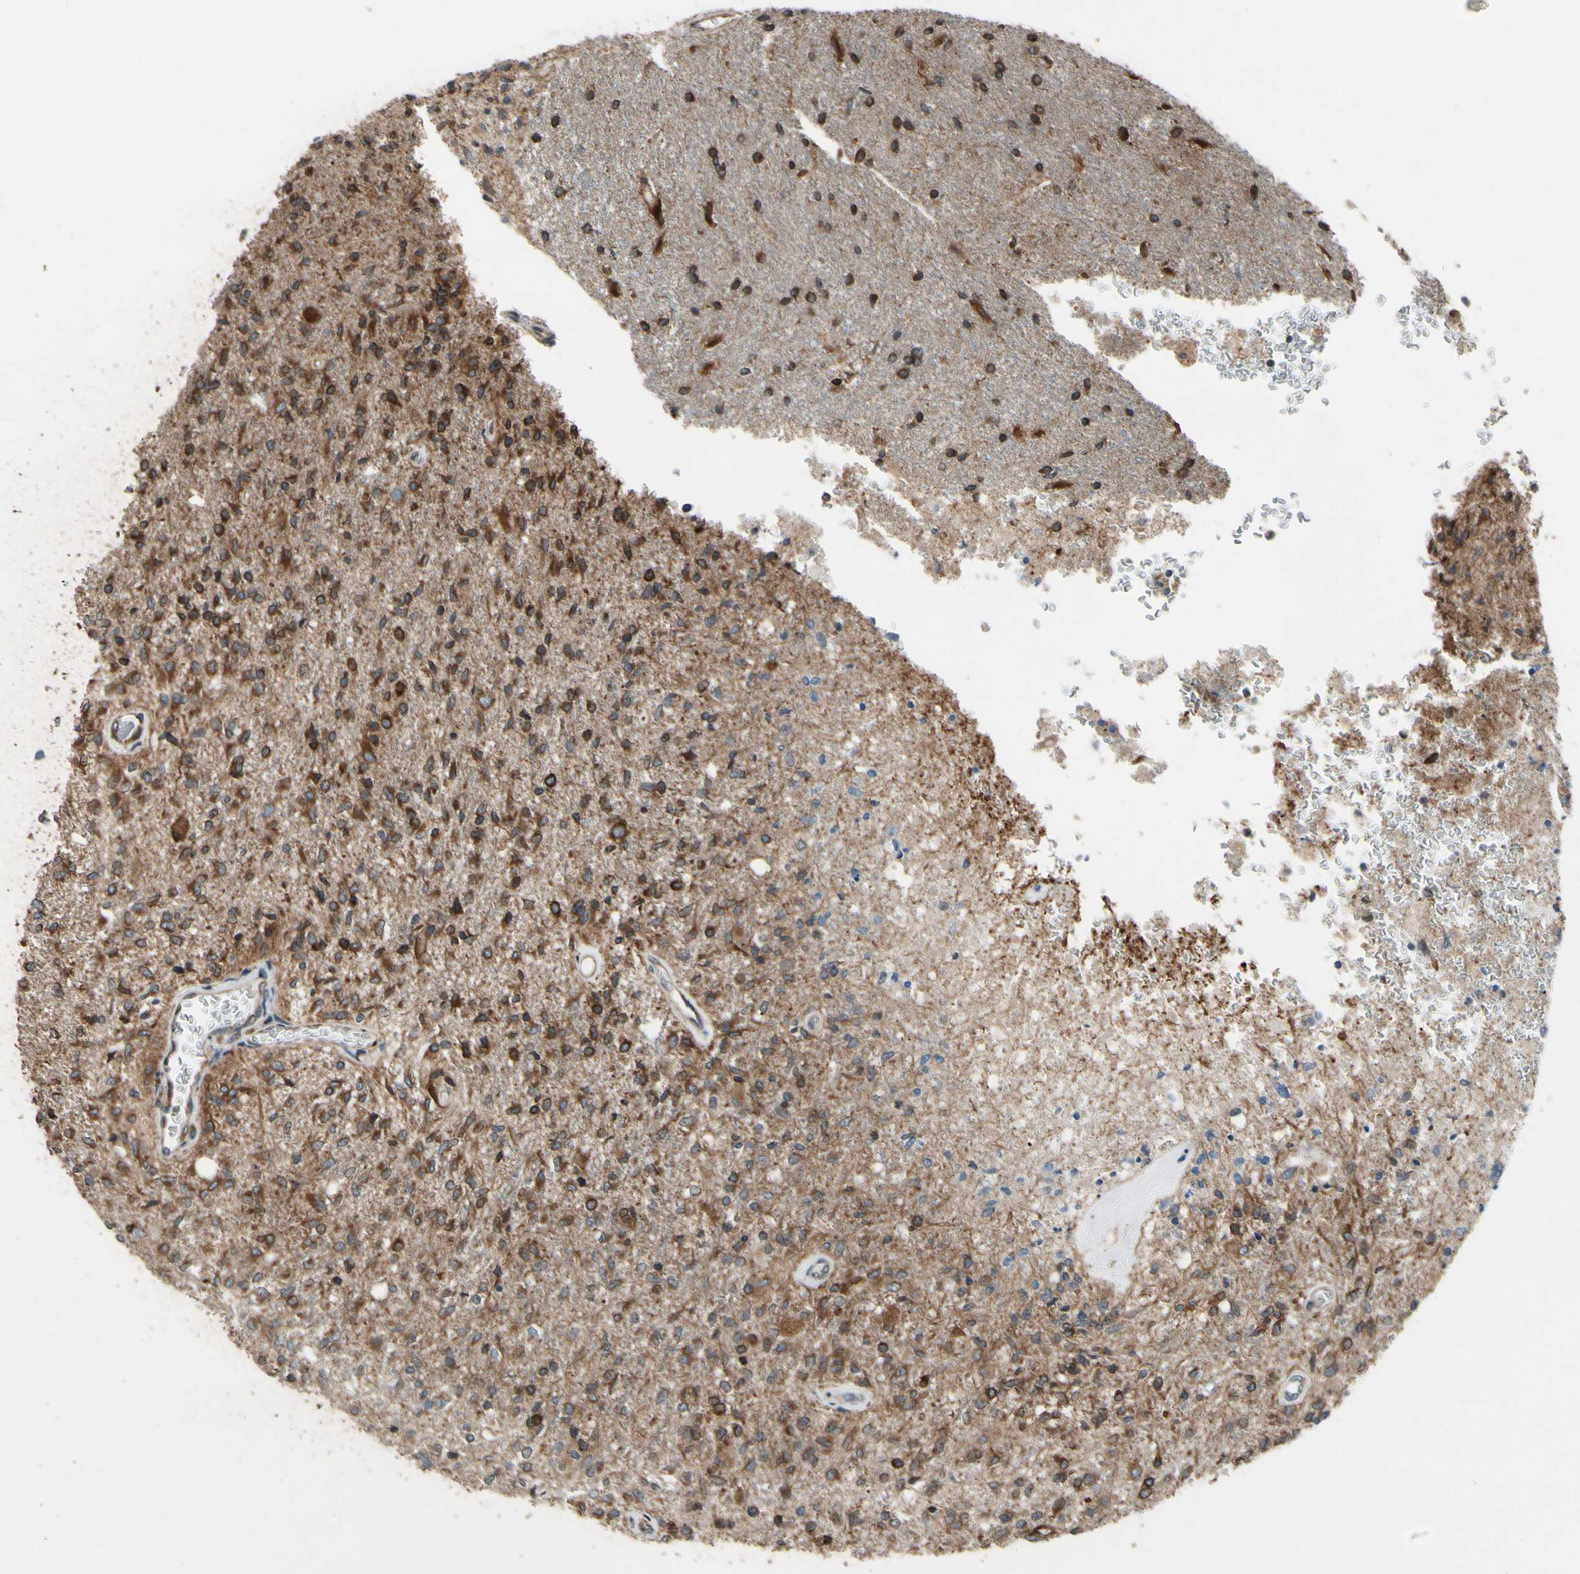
{"staining": {"intensity": "strong", "quantity": ">75%", "location": "cytoplasmic/membranous"}, "tissue": "glioma", "cell_type": "Tumor cells", "image_type": "cancer", "snomed": [{"axis": "morphology", "description": "Normal tissue, NOS"}, {"axis": "morphology", "description": "Glioma, malignant, High grade"}, {"axis": "topography", "description": "Cerebral cortex"}], "caption": "Brown immunohistochemical staining in human glioma reveals strong cytoplasmic/membranous staining in about >75% of tumor cells. (Stains: DAB in brown, nuclei in blue, Microscopy: brightfield microscopy at high magnification).", "gene": "CLCC1", "patient": {"sex": "male", "age": 77}}